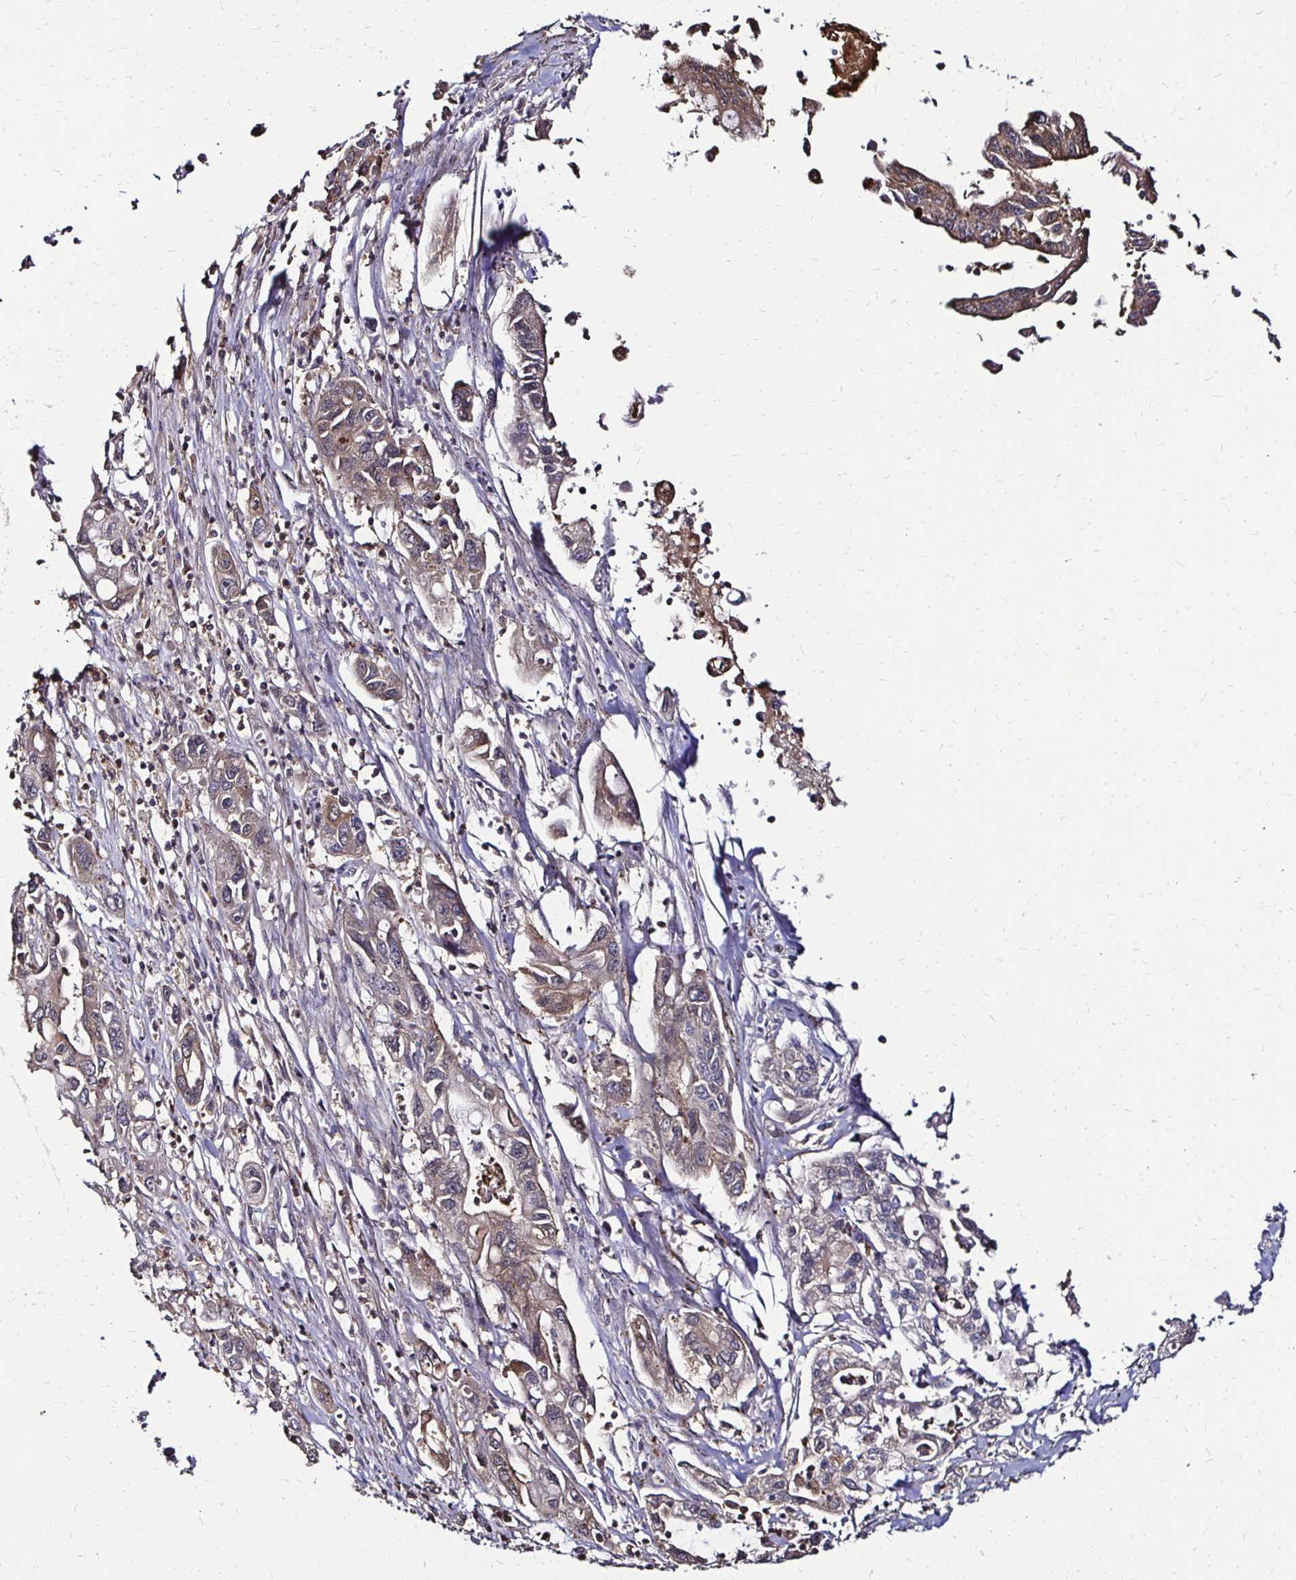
{"staining": {"intensity": "weak", "quantity": "<25%", "location": "cytoplasmic/membranous"}, "tissue": "pancreatic cancer", "cell_type": "Tumor cells", "image_type": "cancer", "snomed": [{"axis": "morphology", "description": "Adenocarcinoma, NOS"}, {"axis": "topography", "description": "Pancreas"}], "caption": "This is an IHC micrograph of human pancreatic cancer (adenocarcinoma). There is no expression in tumor cells.", "gene": "TXN", "patient": {"sex": "male", "age": 62}}